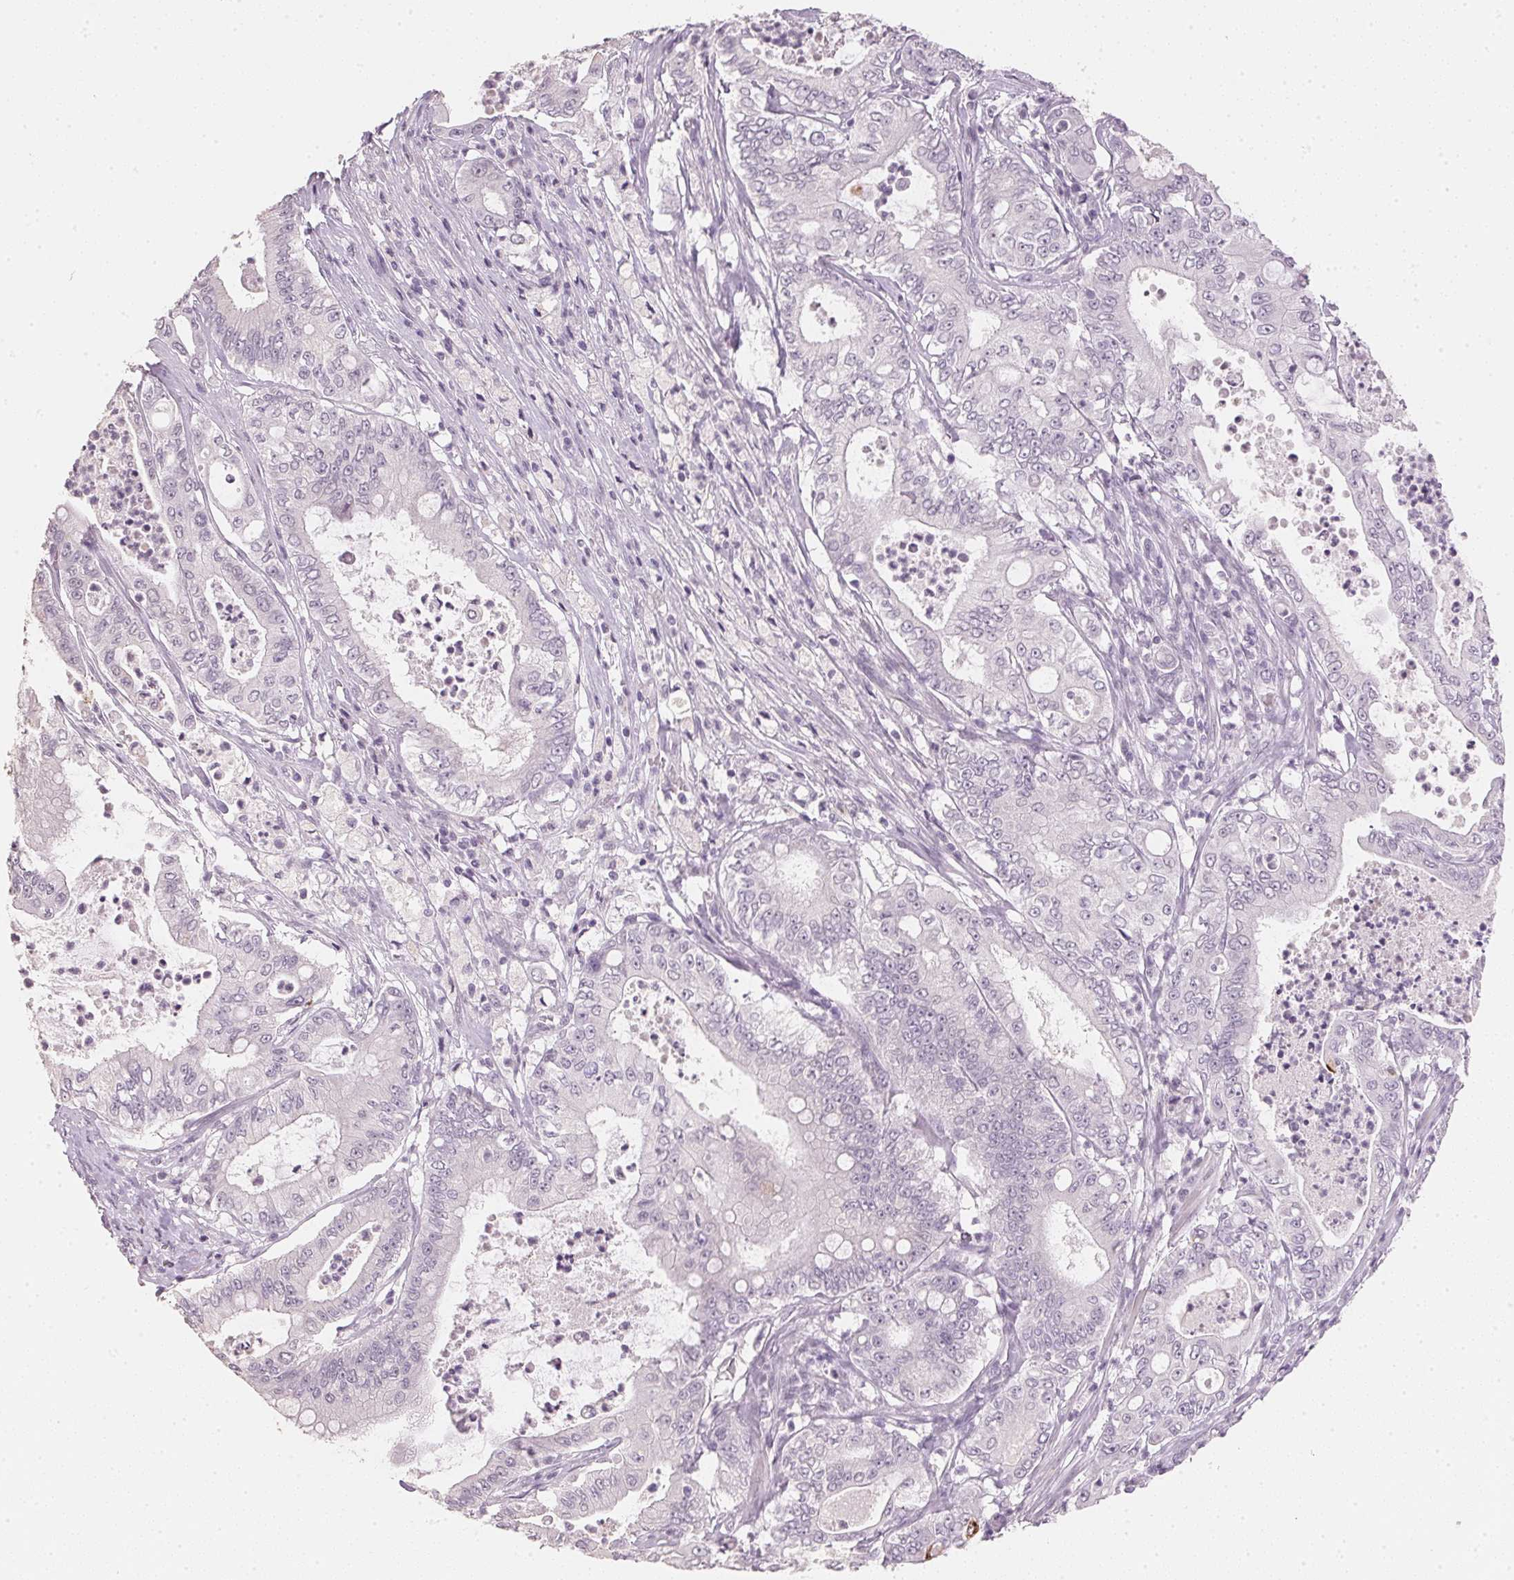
{"staining": {"intensity": "negative", "quantity": "none", "location": "none"}, "tissue": "pancreatic cancer", "cell_type": "Tumor cells", "image_type": "cancer", "snomed": [{"axis": "morphology", "description": "Adenocarcinoma, NOS"}, {"axis": "topography", "description": "Pancreas"}], "caption": "An image of human pancreatic adenocarcinoma is negative for staining in tumor cells.", "gene": "IGFBP1", "patient": {"sex": "male", "age": 71}}